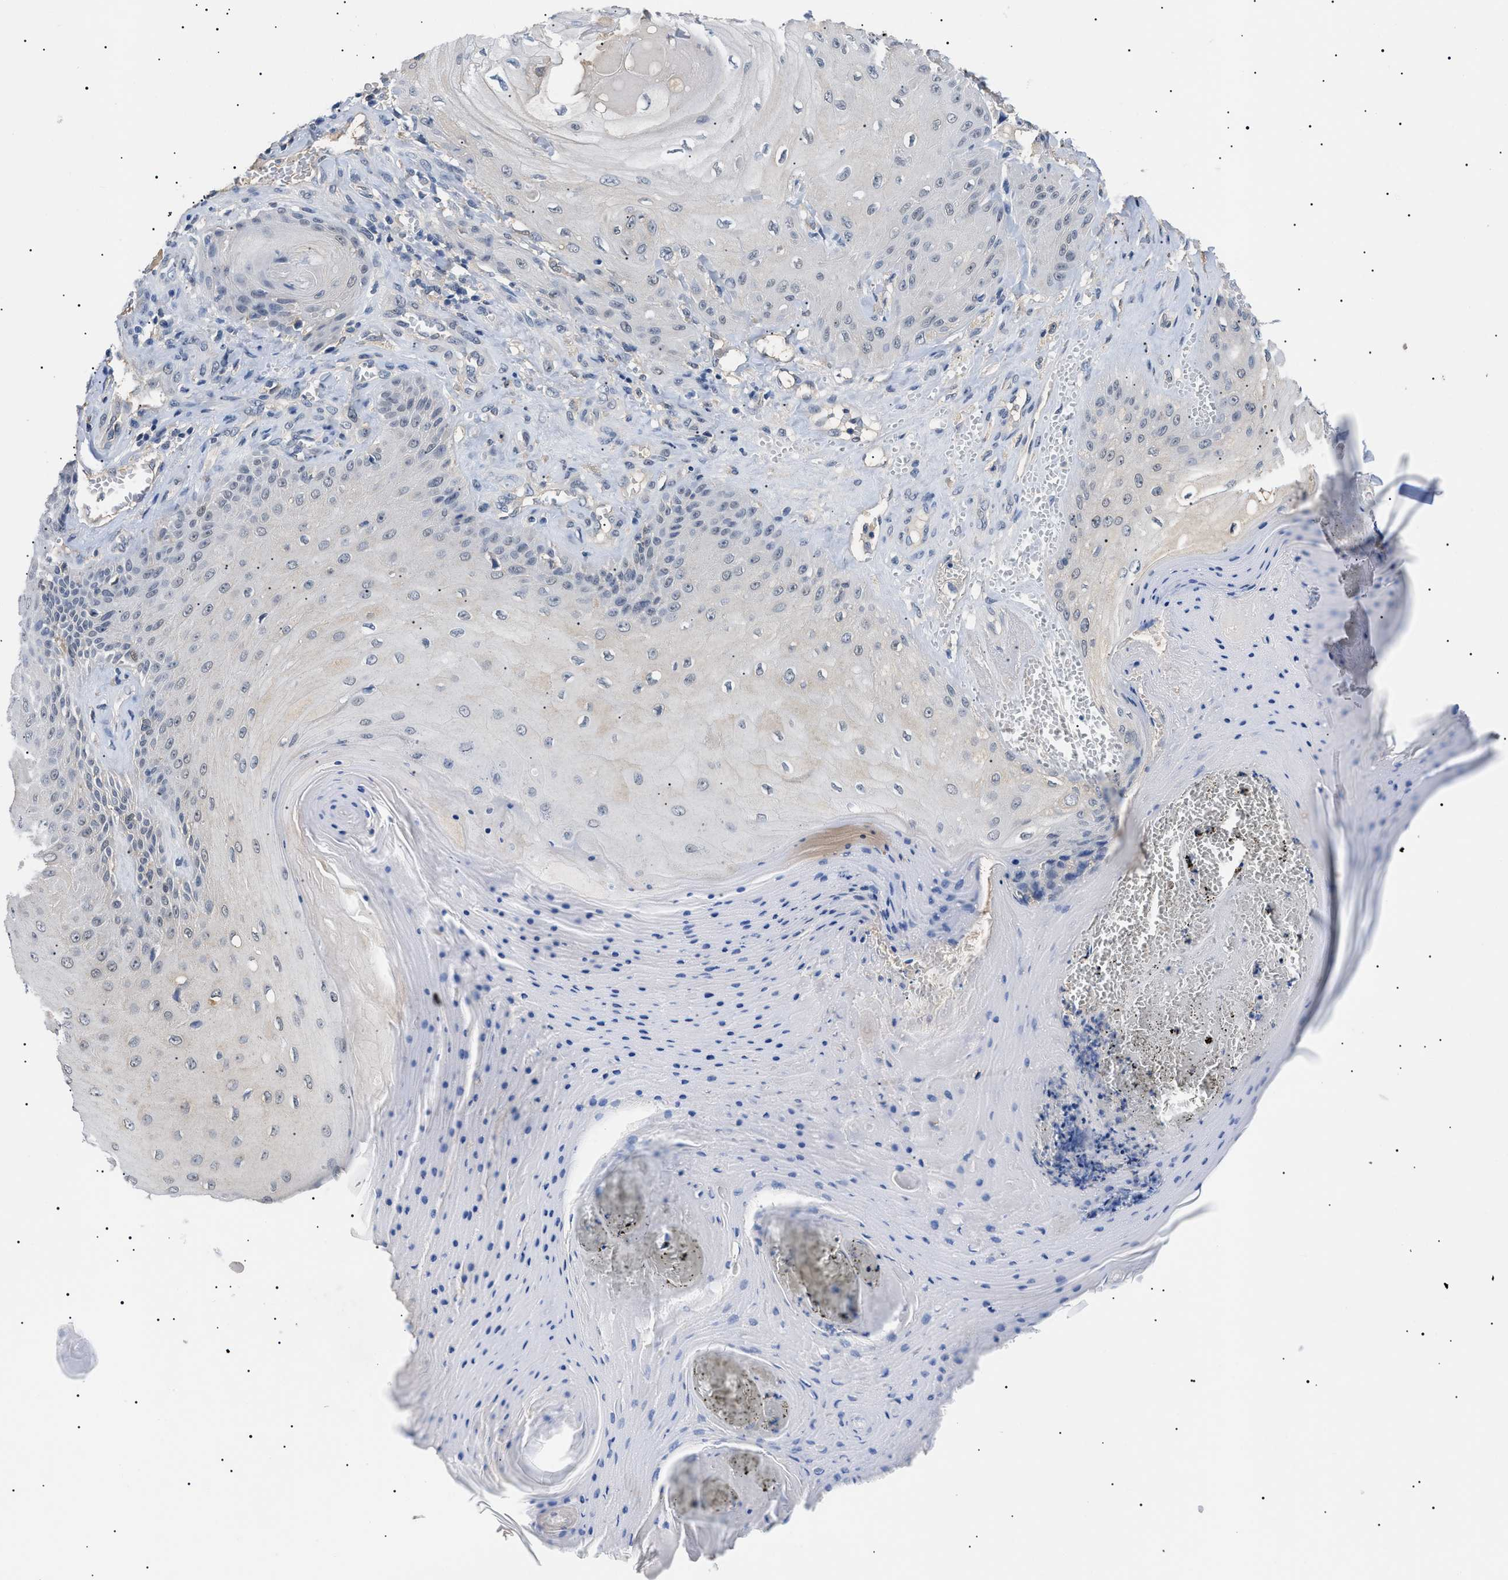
{"staining": {"intensity": "weak", "quantity": "<25%", "location": "cytoplasmic/membranous"}, "tissue": "skin cancer", "cell_type": "Tumor cells", "image_type": "cancer", "snomed": [{"axis": "morphology", "description": "Squamous cell carcinoma, NOS"}, {"axis": "topography", "description": "Skin"}], "caption": "Tumor cells show no significant staining in squamous cell carcinoma (skin).", "gene": "PRRT2", "patient": {"sex": "male", "age": 74}}